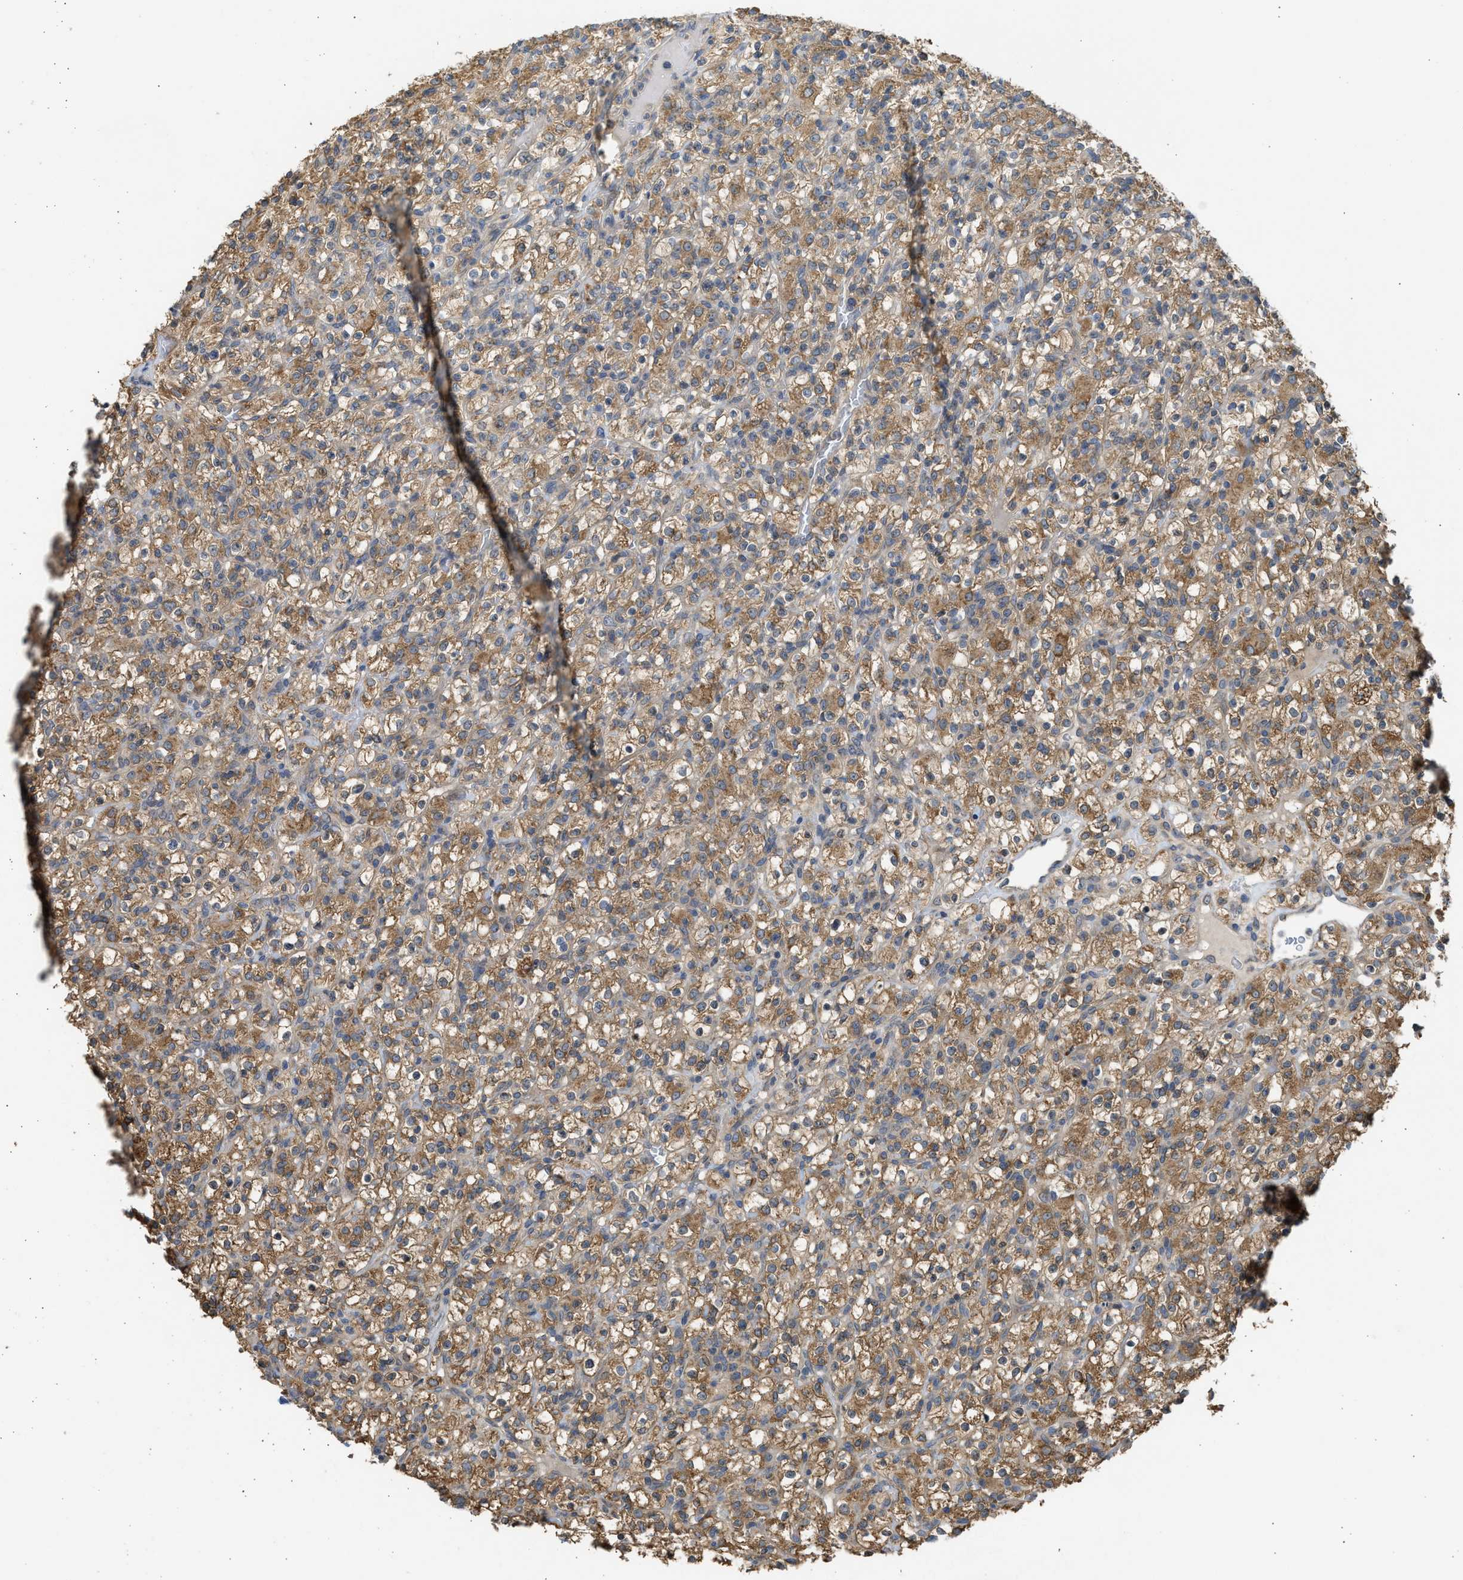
{"staining": {"intensity": "moderate", "quantity": ">75%", "location": "cytoplasmic/membranous"}, "tissue": "renal cancer", "cell_type": "Tumor cells", "image_type": "cancer", "snomed": [{"axis": "morphology", "description": "Normal tissue, NOS"}, {"axis": "morphology", "description": "Adenocarcinoma, NOS"}, {"axis": "topography", "description": "Kidney"}], "caption": "Tumor cells display medium levels of moderate cytoplasmic/membranous positivity in about >75% of cells in human renal cancer.", "gene": "CYP1A1", "patient": {"sex": "female", "age": 72}}